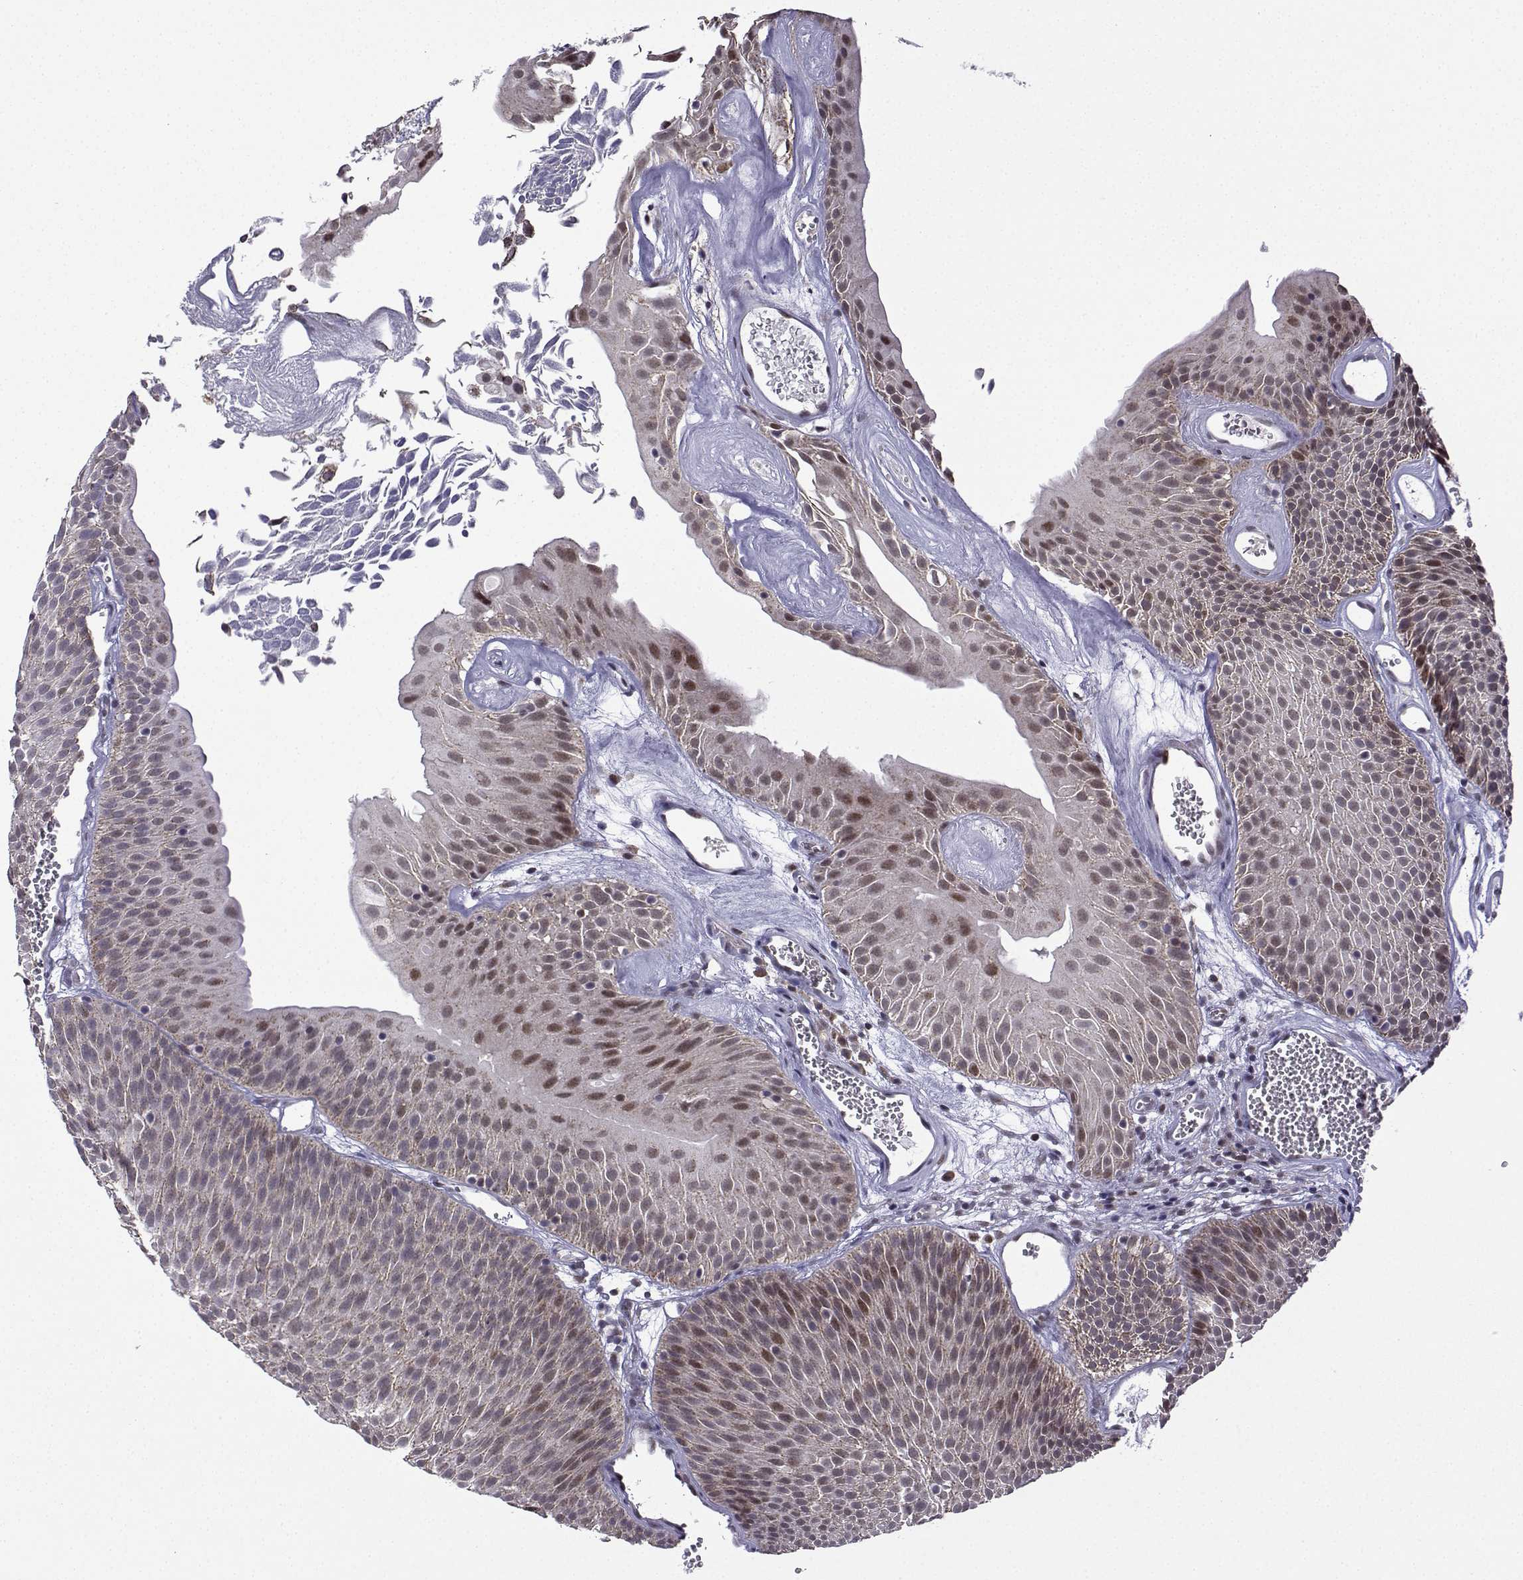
{"staining": {"intensity": "moderate", "quantity": "<25%", "location": "nuclear"}, "tissue": "urothelial cancer", "cell_type": "Tumor cells", "image_type": "cancer", "snomed": [{"axis": "morphology", "description": "Urothelial carcinoma, Low grade"}, {"axis": "topography", "description": "Urinary bladder"}], "caption": "Urothelial cancer was stained to show a protein in brown. There is low levels of moderate nuclear expression in about <25% of tumor cells.", "gene": "FGF3", "patient": {"sex": "male", "age": 52}}